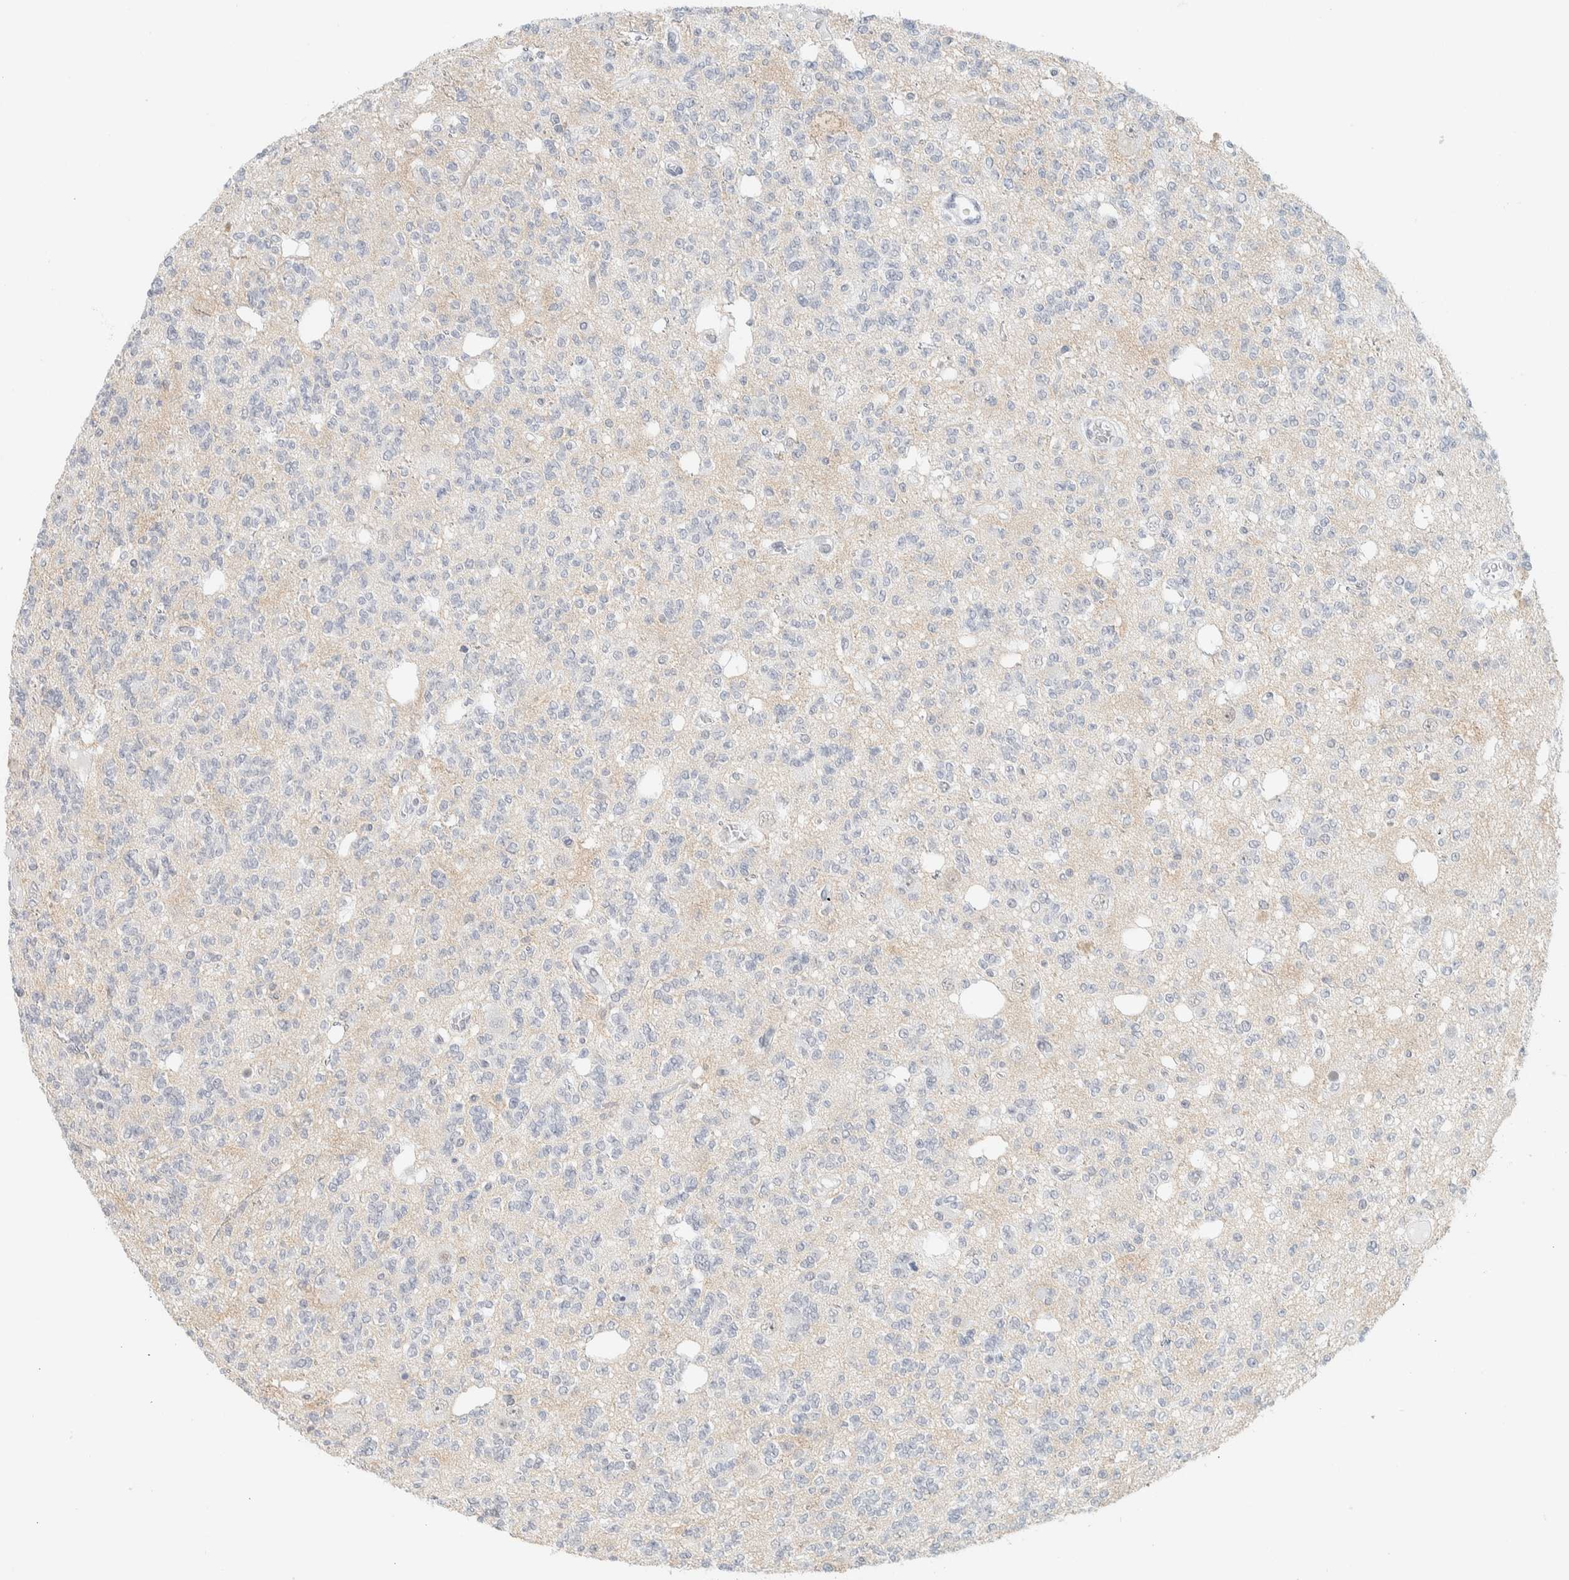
{"staining": {"intensity": "negative", "quantity": "none", "location": "none"}, "tissue": "glioma", "cell_type": "Tumor cells", "image_type": "cancer", "snomed": [{"axis": "morphology", "description": "Glioma, malignant, Low grade"}, {"axis": "topography", "description": "Brain"}], "caption": "IHC photomicrograph of neoplastic tissue: human malignant glioma (low-grade) stained with DAB shows no significant protein positivity in tumor cells.", "gene": "CDH17", "patient": {"sex": "male", "age": 38}}